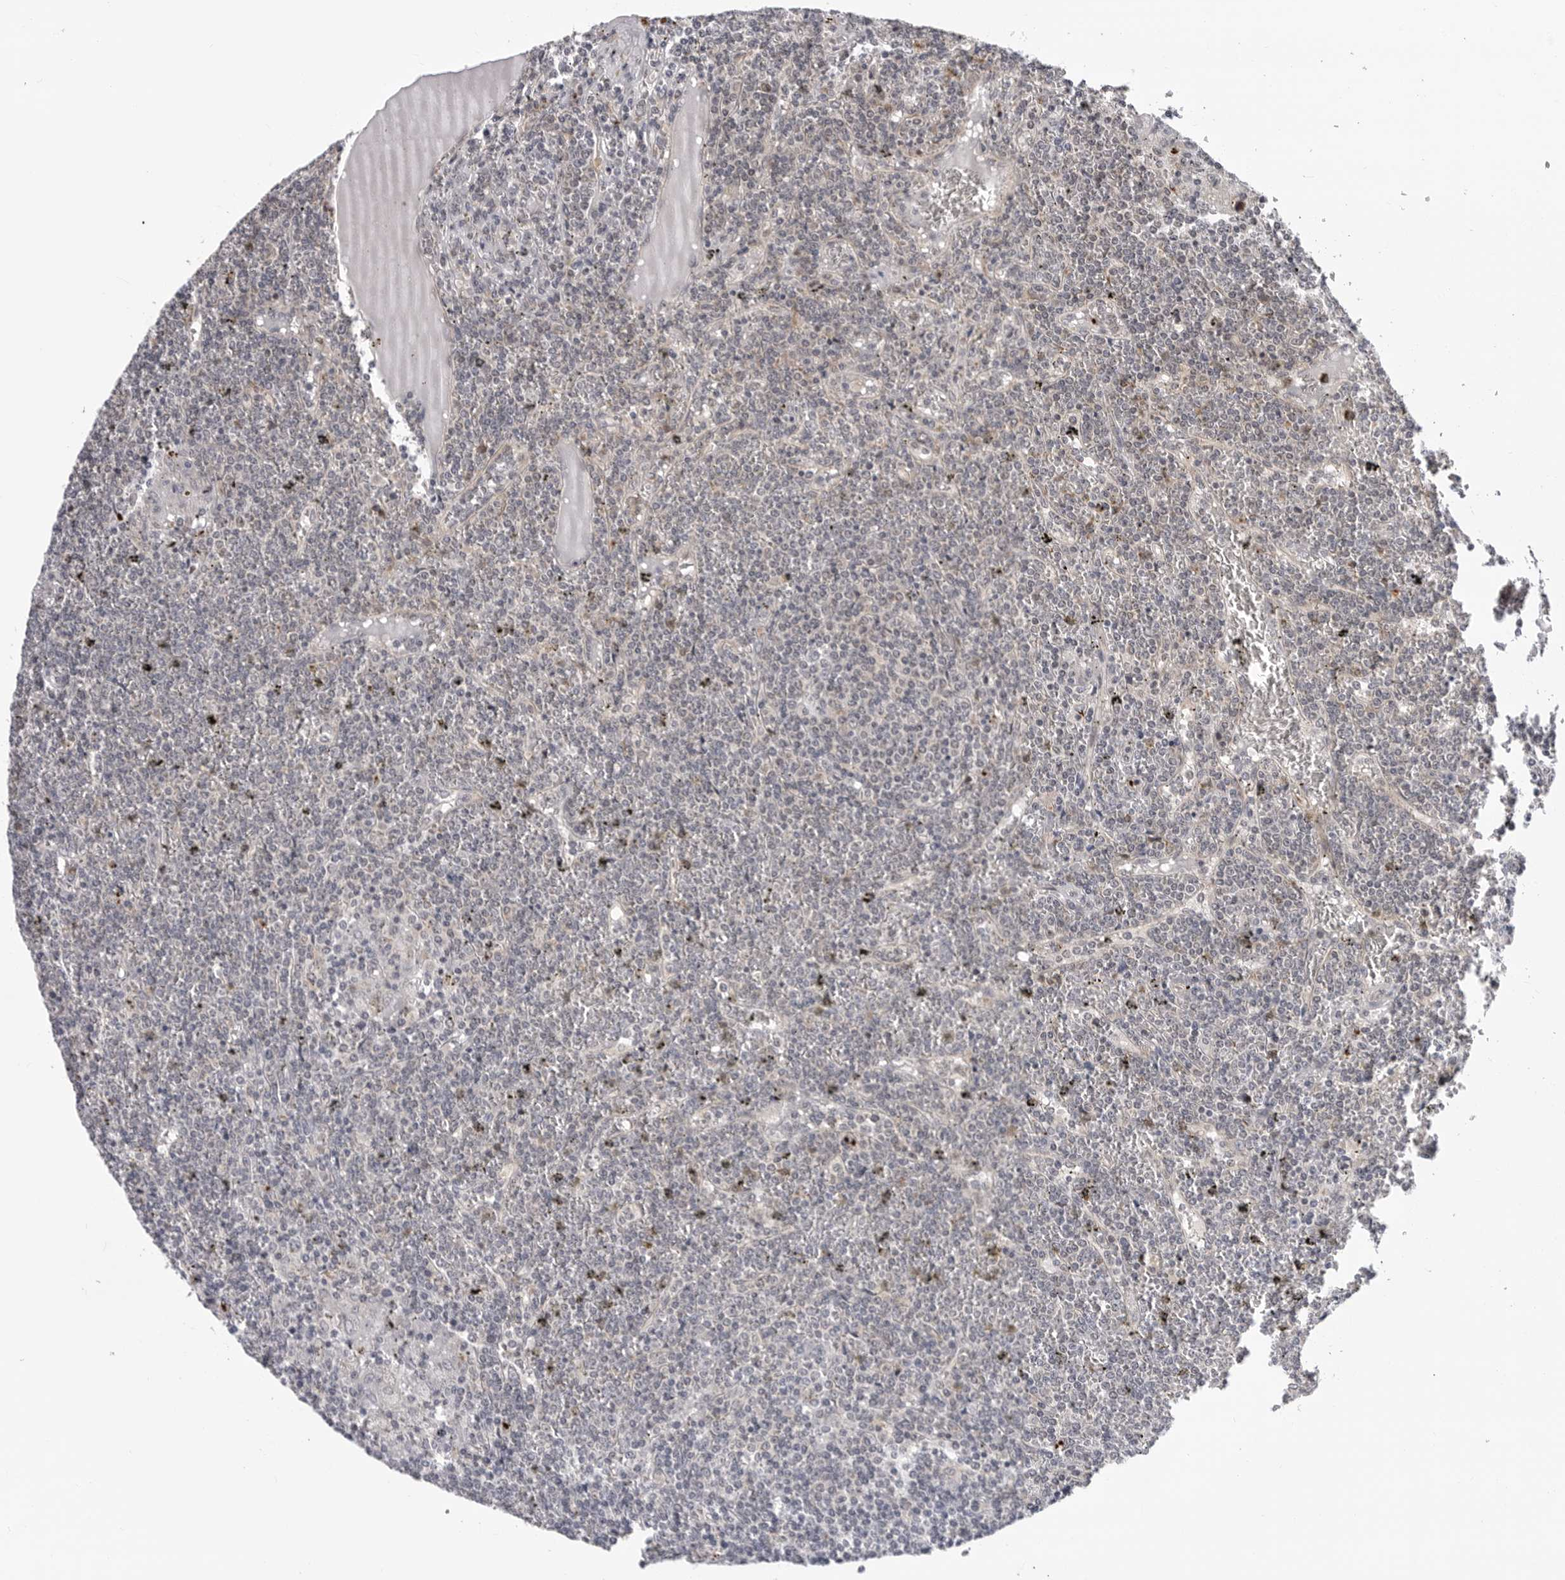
{"staining": {"intensity": "negative", "quantity": "none", "location": "none"}, "tissue": "lymphoma", "cell_type": "Tumor cells", "image_type": "cancer", "snomed": [{"axis": "morphology", "description": "Malignant lymphoma, non-Hodgkin's type, Low grade"}, {"axis": "topography", "description": "Spleen"}], "caption": "Malignant lymphoma, non-Hodgkin's type (low-grade) was stained to show a protein in brown. There is no significant expression in tumor cells.", "gene": "KIAA1614", "patient": {"sex": "female", "age": 19}}